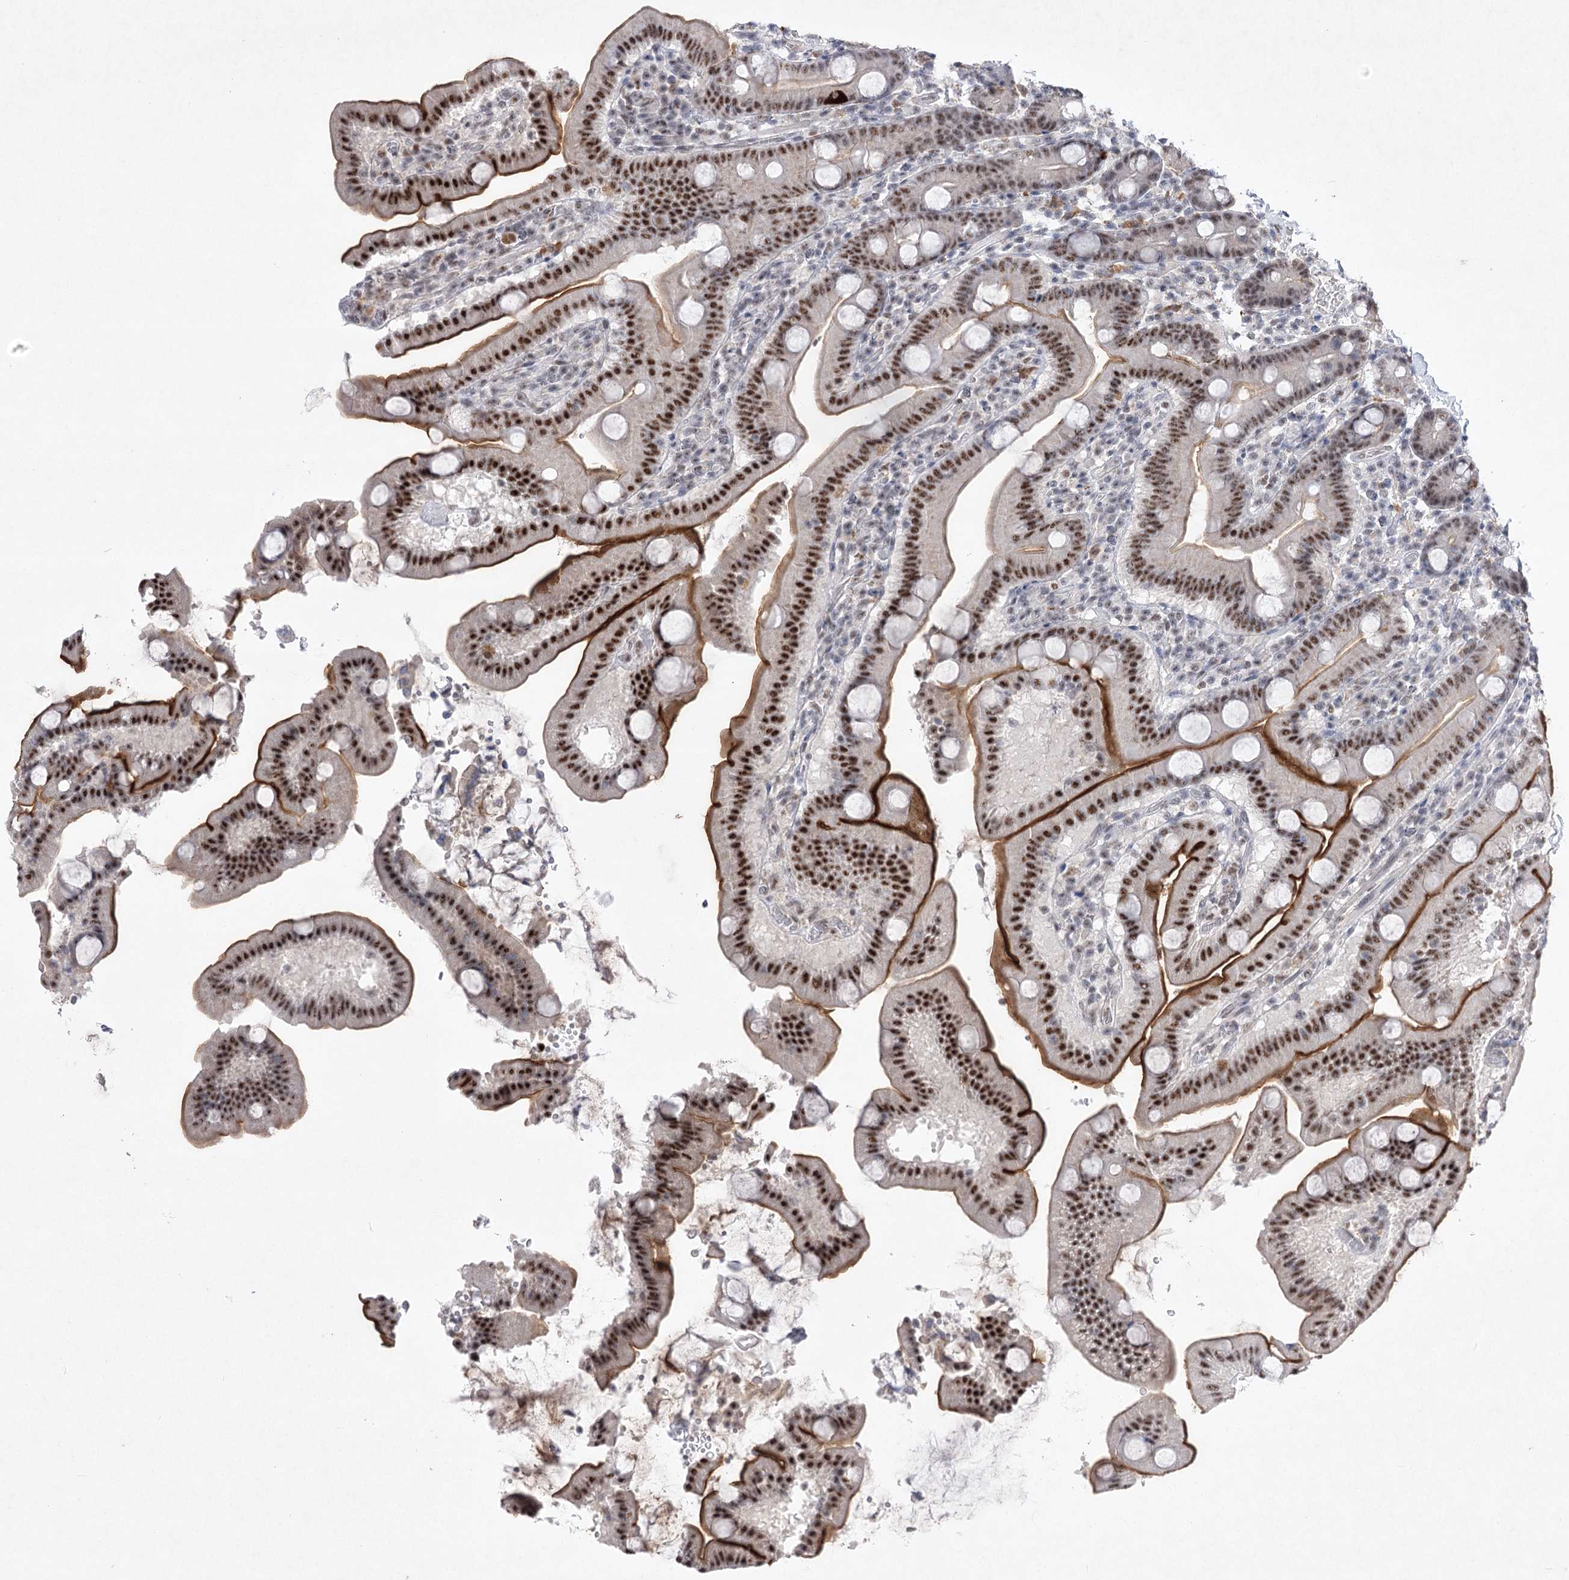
{"staining": {"intensity": "strong", "quantity": "25%-75%", "location": "cytoplasmic/membranous,nuclear"}, "tissue": "duodenum", "cell_type": "Glandular cells", "image_type": "normal", "snomed": [{"axis": "morphology", "description": "Normal tissue, NOS"}, {"axis": "topography", "description": "Duodenum"}], "caption": "About 25%-75% of glandular cells in benign human duodenum demonstrate strong cytoplasmic/membranous,nuclear protein staining as visualized by brown immunohistochemical staining.", "gene": "ENSG00000275740", "patient": {"sex": "male", "age": 55}}